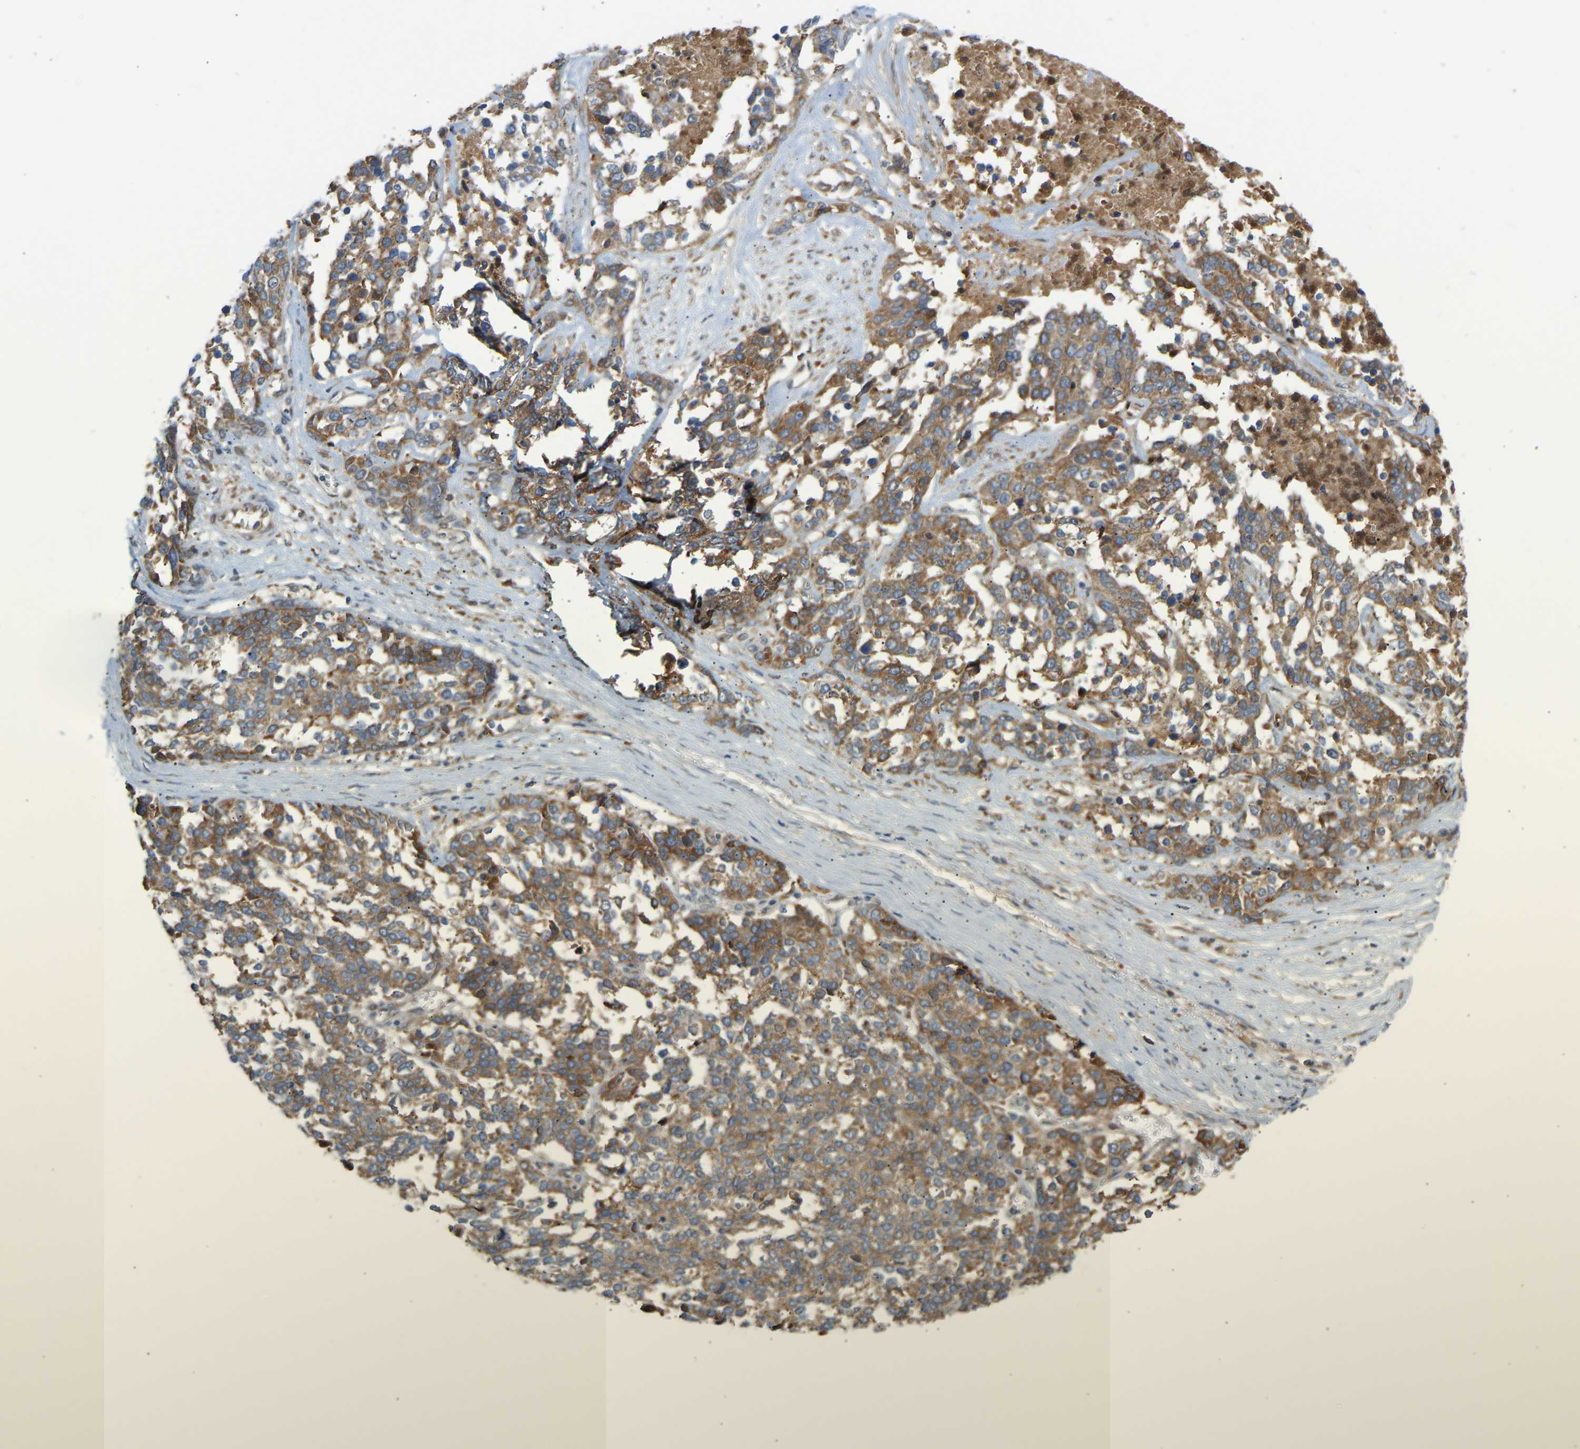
{"staining": {"intensity": "moderate", "quantity": ">75%", "location": "cytoplasmic/membranous"}, "tissue": "ovarian cancer", "cell_type": "Tumor cells", "image_type": "cancer", "snomed": [{"axis": "morphology", "description": "Cystadenocarcinoma, serous, NOS"}, {"axis": "topography", "description": "Ovary"}], "caption": "Ovarian serous cystadenocarcinoma tissue shows moderate cytoplasmic/membranous staining in approximately >75% of tumor cells, visualized by immunohistochemistry. (IHC, brightfield microscopy, high magnification).", "gene": "PTCD1", "patient": {"sex": "female", "age": 44}}